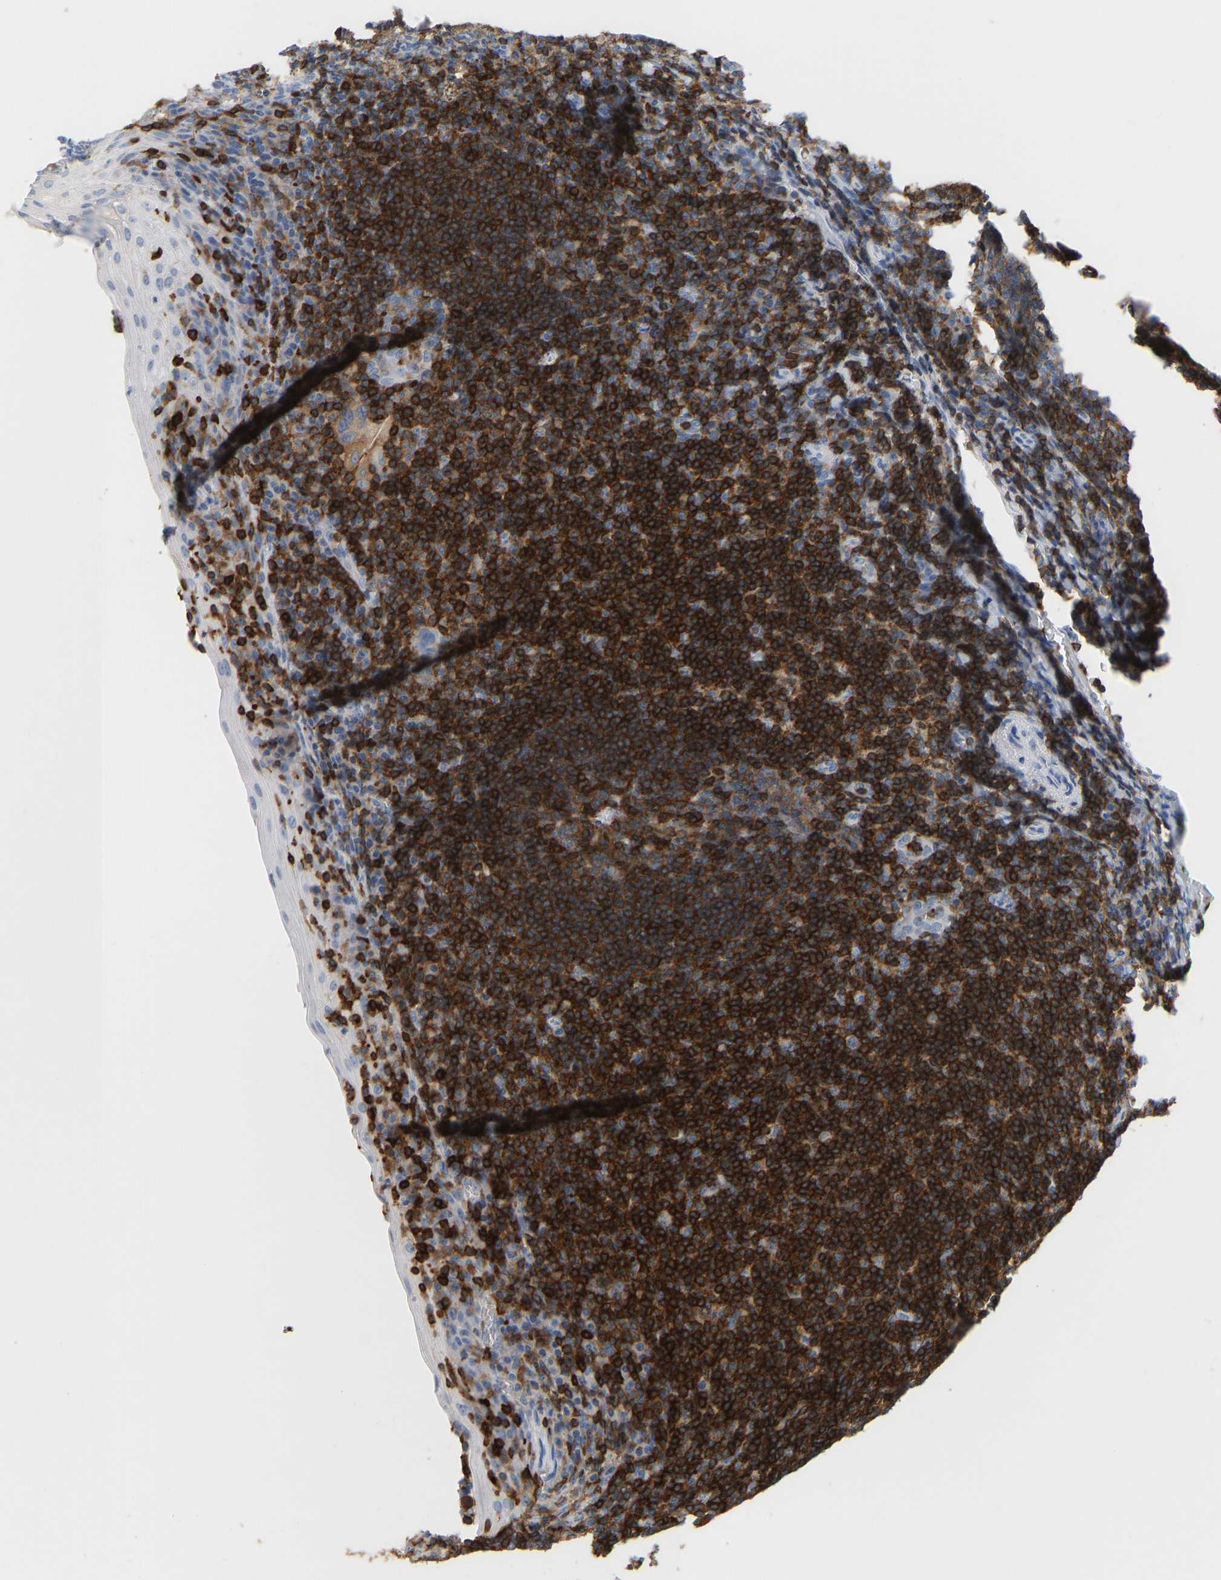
{"staining": {"intensity": "strong", "quantity": ">75%", "location": "cytoplasmic/membranous"}, "tissue": "tonsil", "cell_type": "Germinal center cells", "image_type": "normal", "snomed": [{"axis": "morphology", "description": "Normal tissue, NOS"}, {"axis": "topography", "description": "Tonsil"}], "caption": "Strong cytoplasmic/membranous protein expression is seen in about >75% of germinal center cells in tonsil.", "gene": "EVL", "patient": {"sex": "male", "age": 37}}